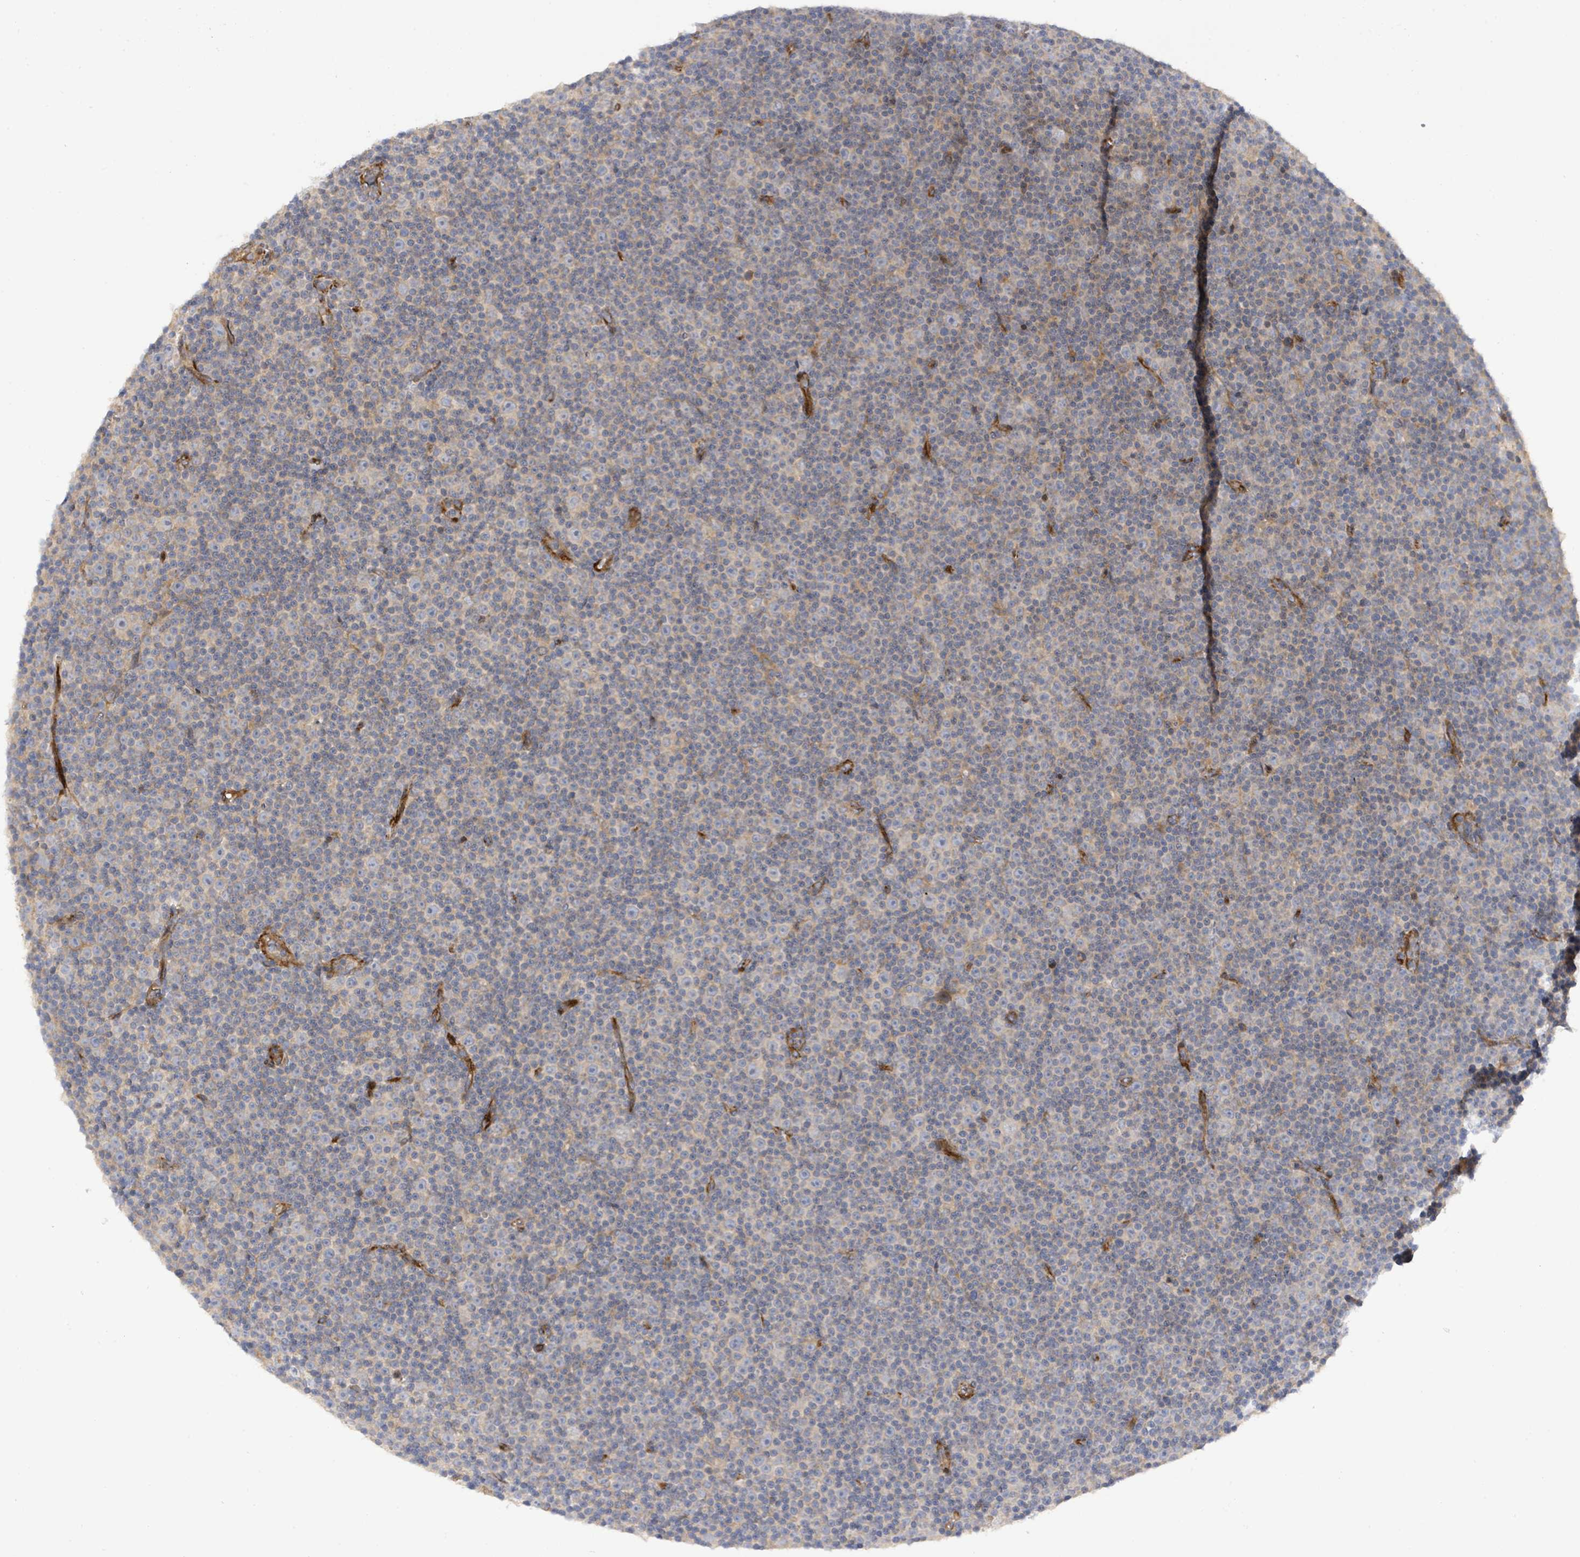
{"staining": {"intensity": "negative", "quantity": "none", "location": "none"}, "tissue": "lymphoma", "cell_type": "Tumor cells", "image_type": "cancer", "snomed": [{"axis": "morphology", "description": "Malignant lymphoma, non-Hodgkin's type, Low grade"}, {"axis": "topography", "description": "Lymph node"}], "caption": "Histopathology image shows no significant protein positivity in tumor cells of lymphoma.", "gene": "CFAP210", "patient": {"sex": "female", "age": 67}}